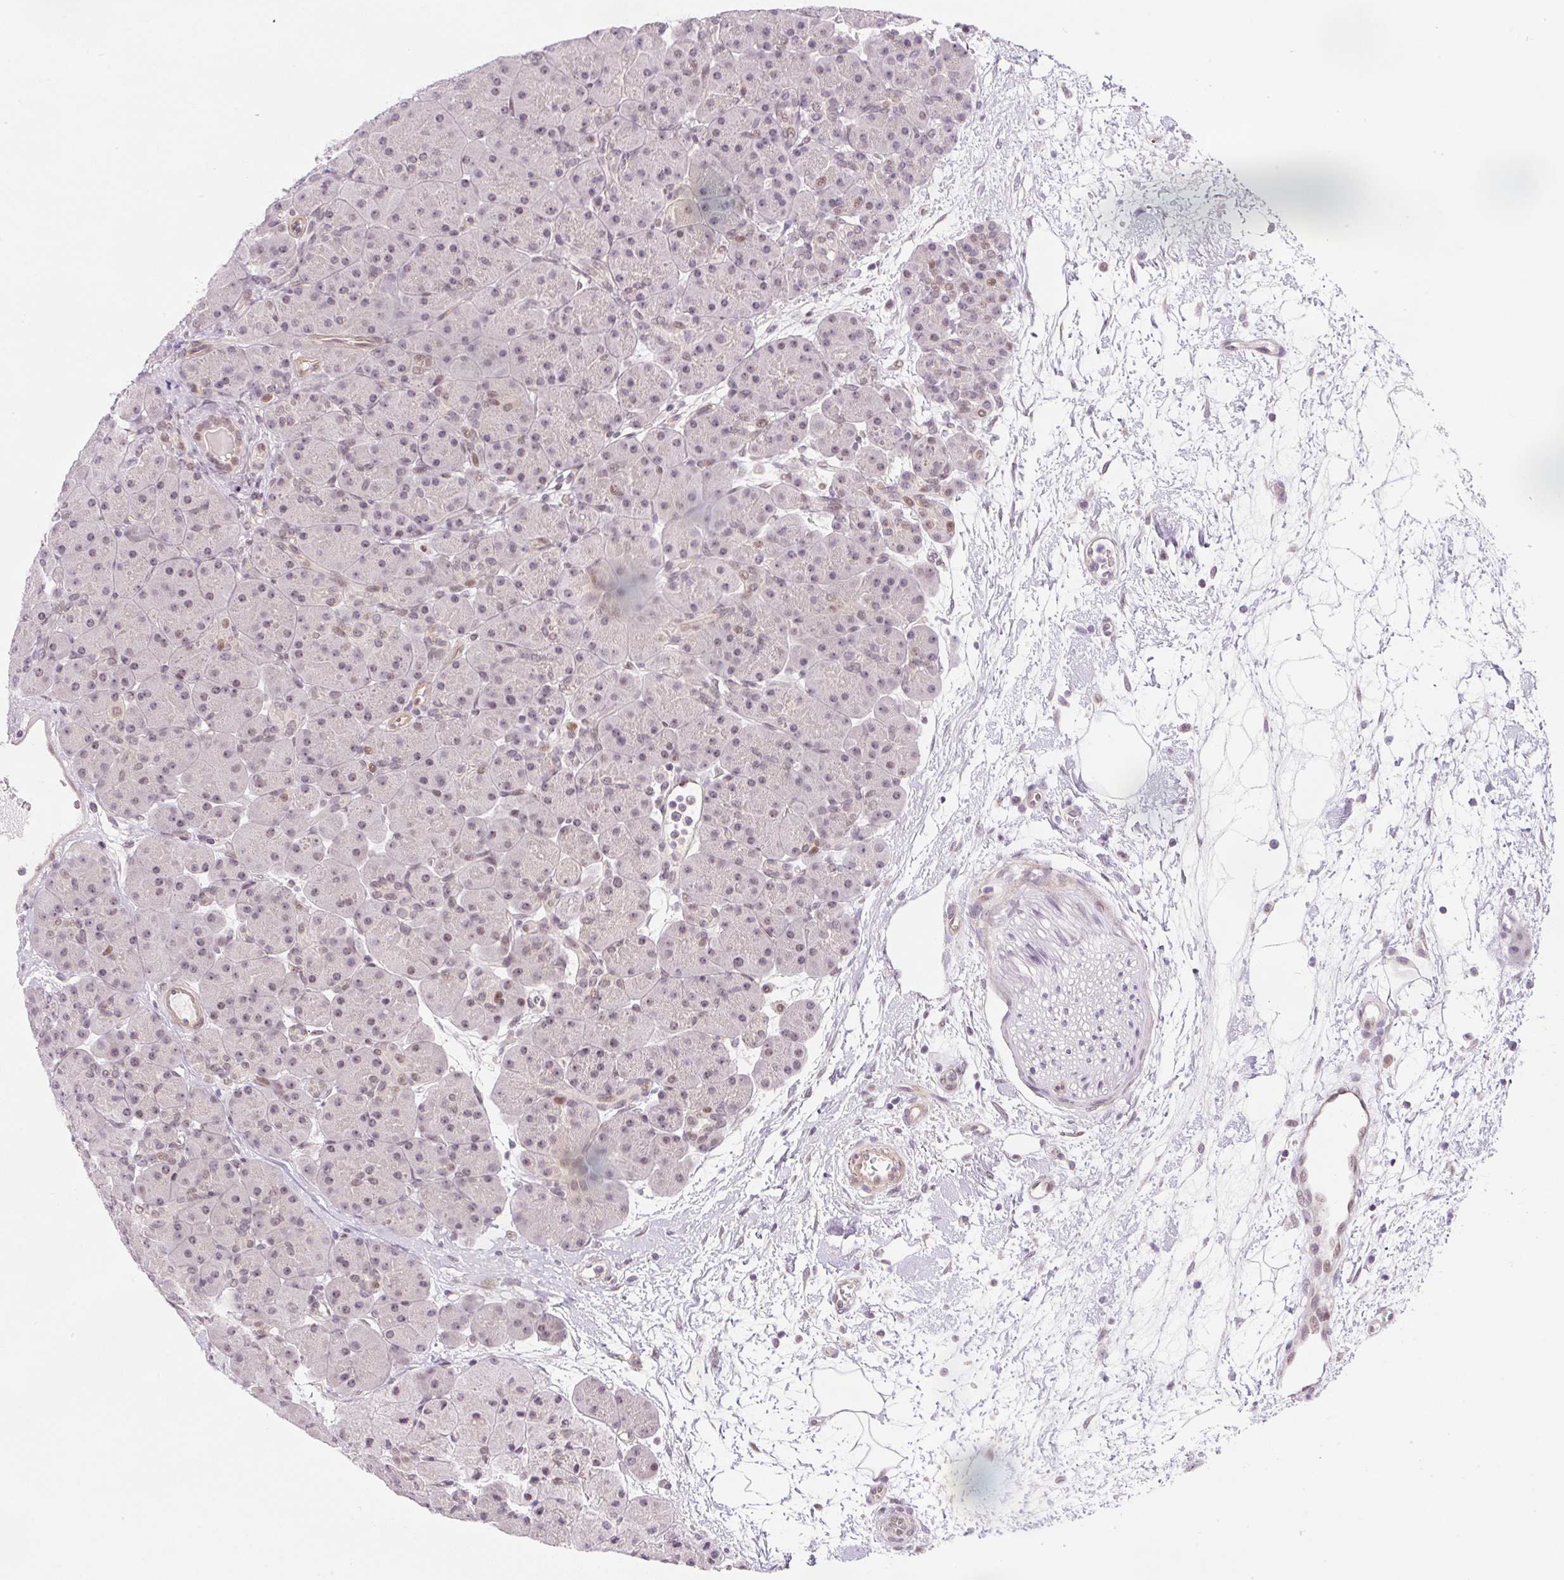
{"staining": {"intensity": "weak", "quantity": ">75%", "location": "nuclear"}, "tissue": "pancreas", "cell_type": "Exocrine glandular cells", "image_type": "normal", "snomed": [{"axis": "morphology", "description": "Normal tissue, NOS"}, {"axis": "topography", "description": "Pancreas"}], "caption": "Protein analysis of benign pancreas exhibits weak nuclear positivity in about >75% of exocrine glandular cells.", "gene": "DPPA4", "patient": {"sex": "male", "age": 66}}